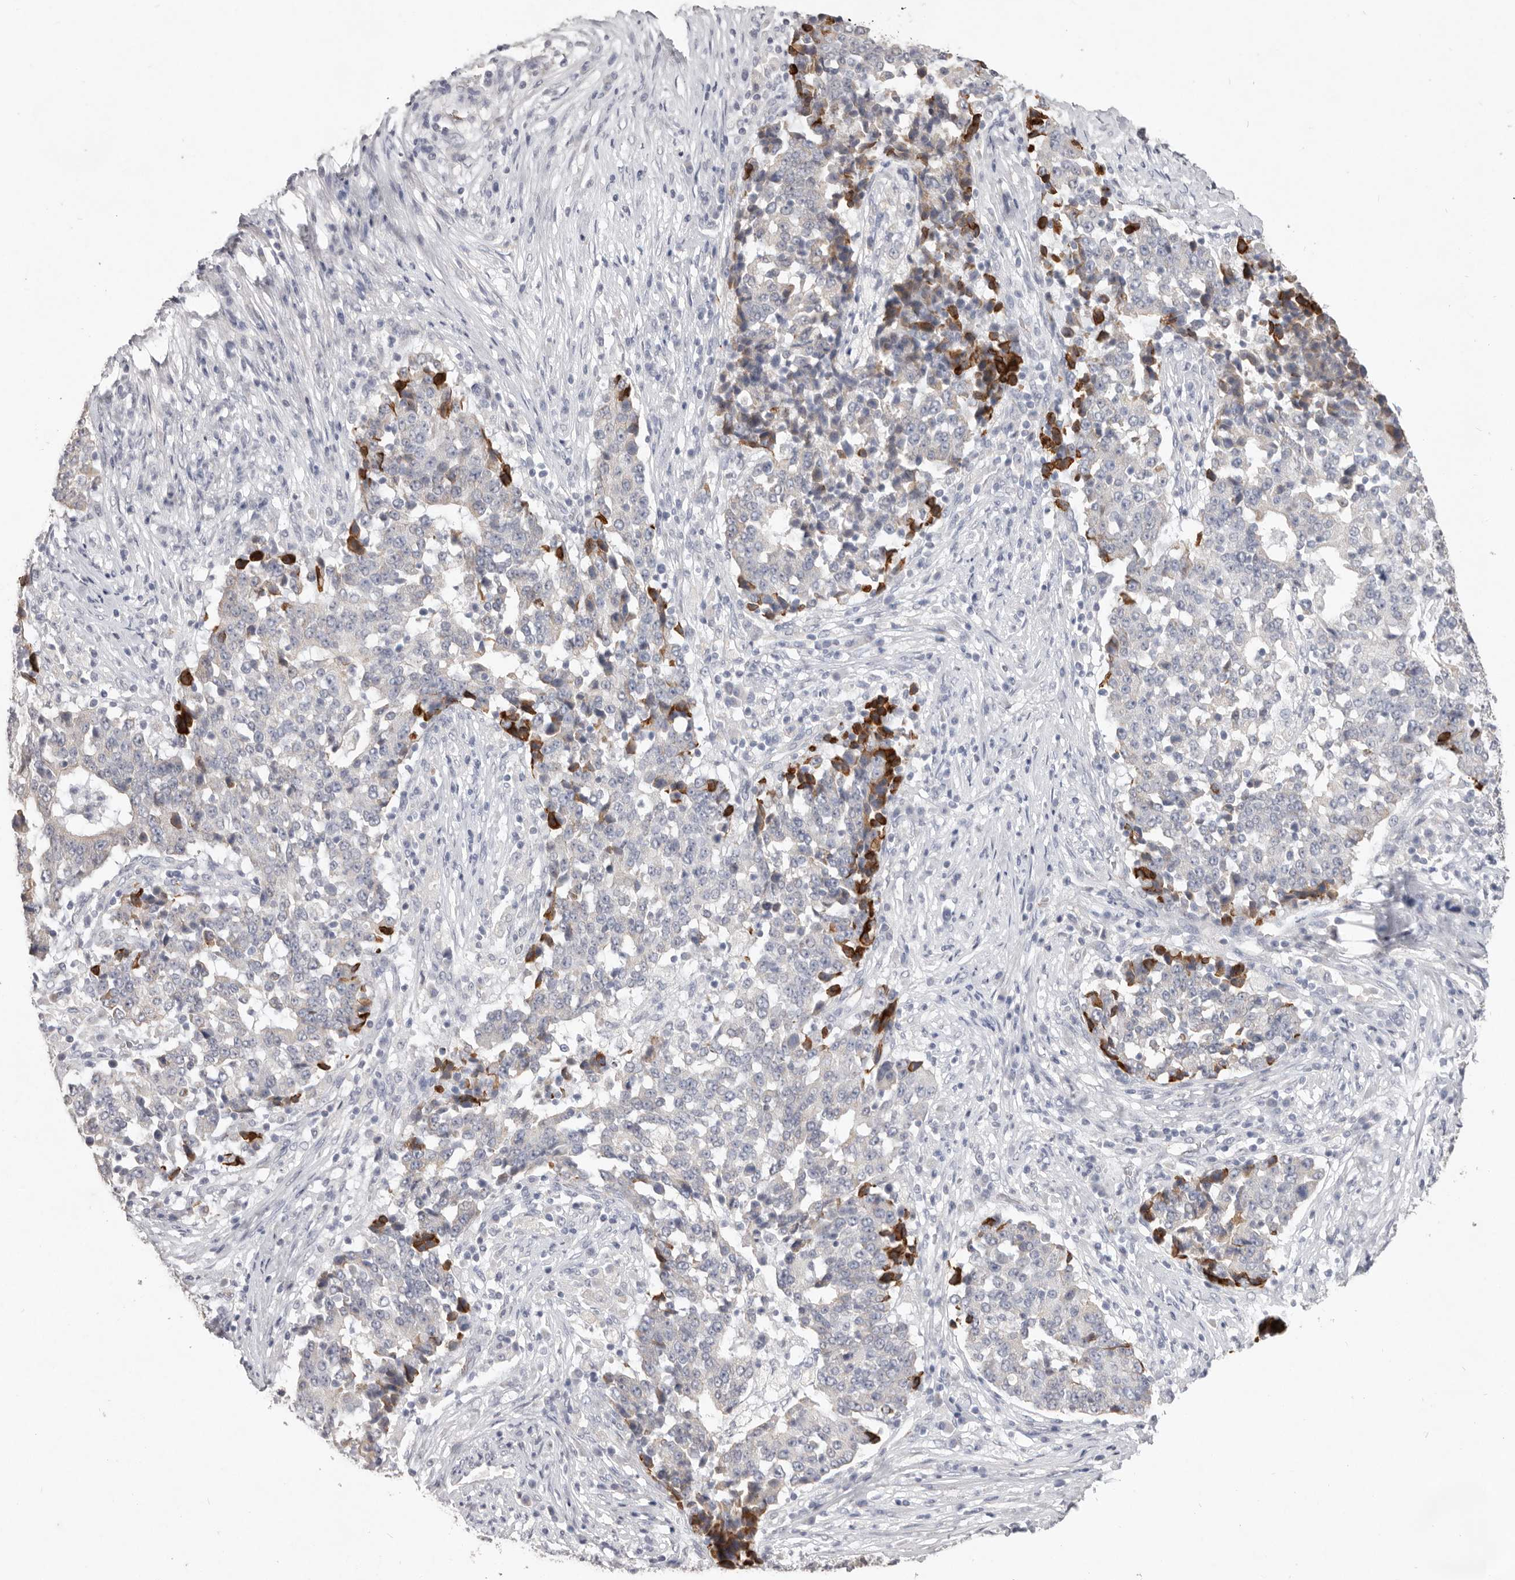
{"staining": {"intensity": "strong", "quantity": "<25%", "location": "cytoplasmic/membranous"}, "tissue": "stomach cancer", "cell_type": "Tumor cells", "image_type": "cancer", "snomed": [{"axis": "morphology", "description": "Adenocarcinoma, NOS"}, {"axis": "topography", "description": "Stomach"}], "caption": "Brown immunohistochemical staining in human stomach cancer (adenocarcinoma) displays strong cytoplasmic/membranous positivity in approximately <25% of tumor cells.", "gene": "ZYG11B", "patient": {"sex": "male", "age": 59}}